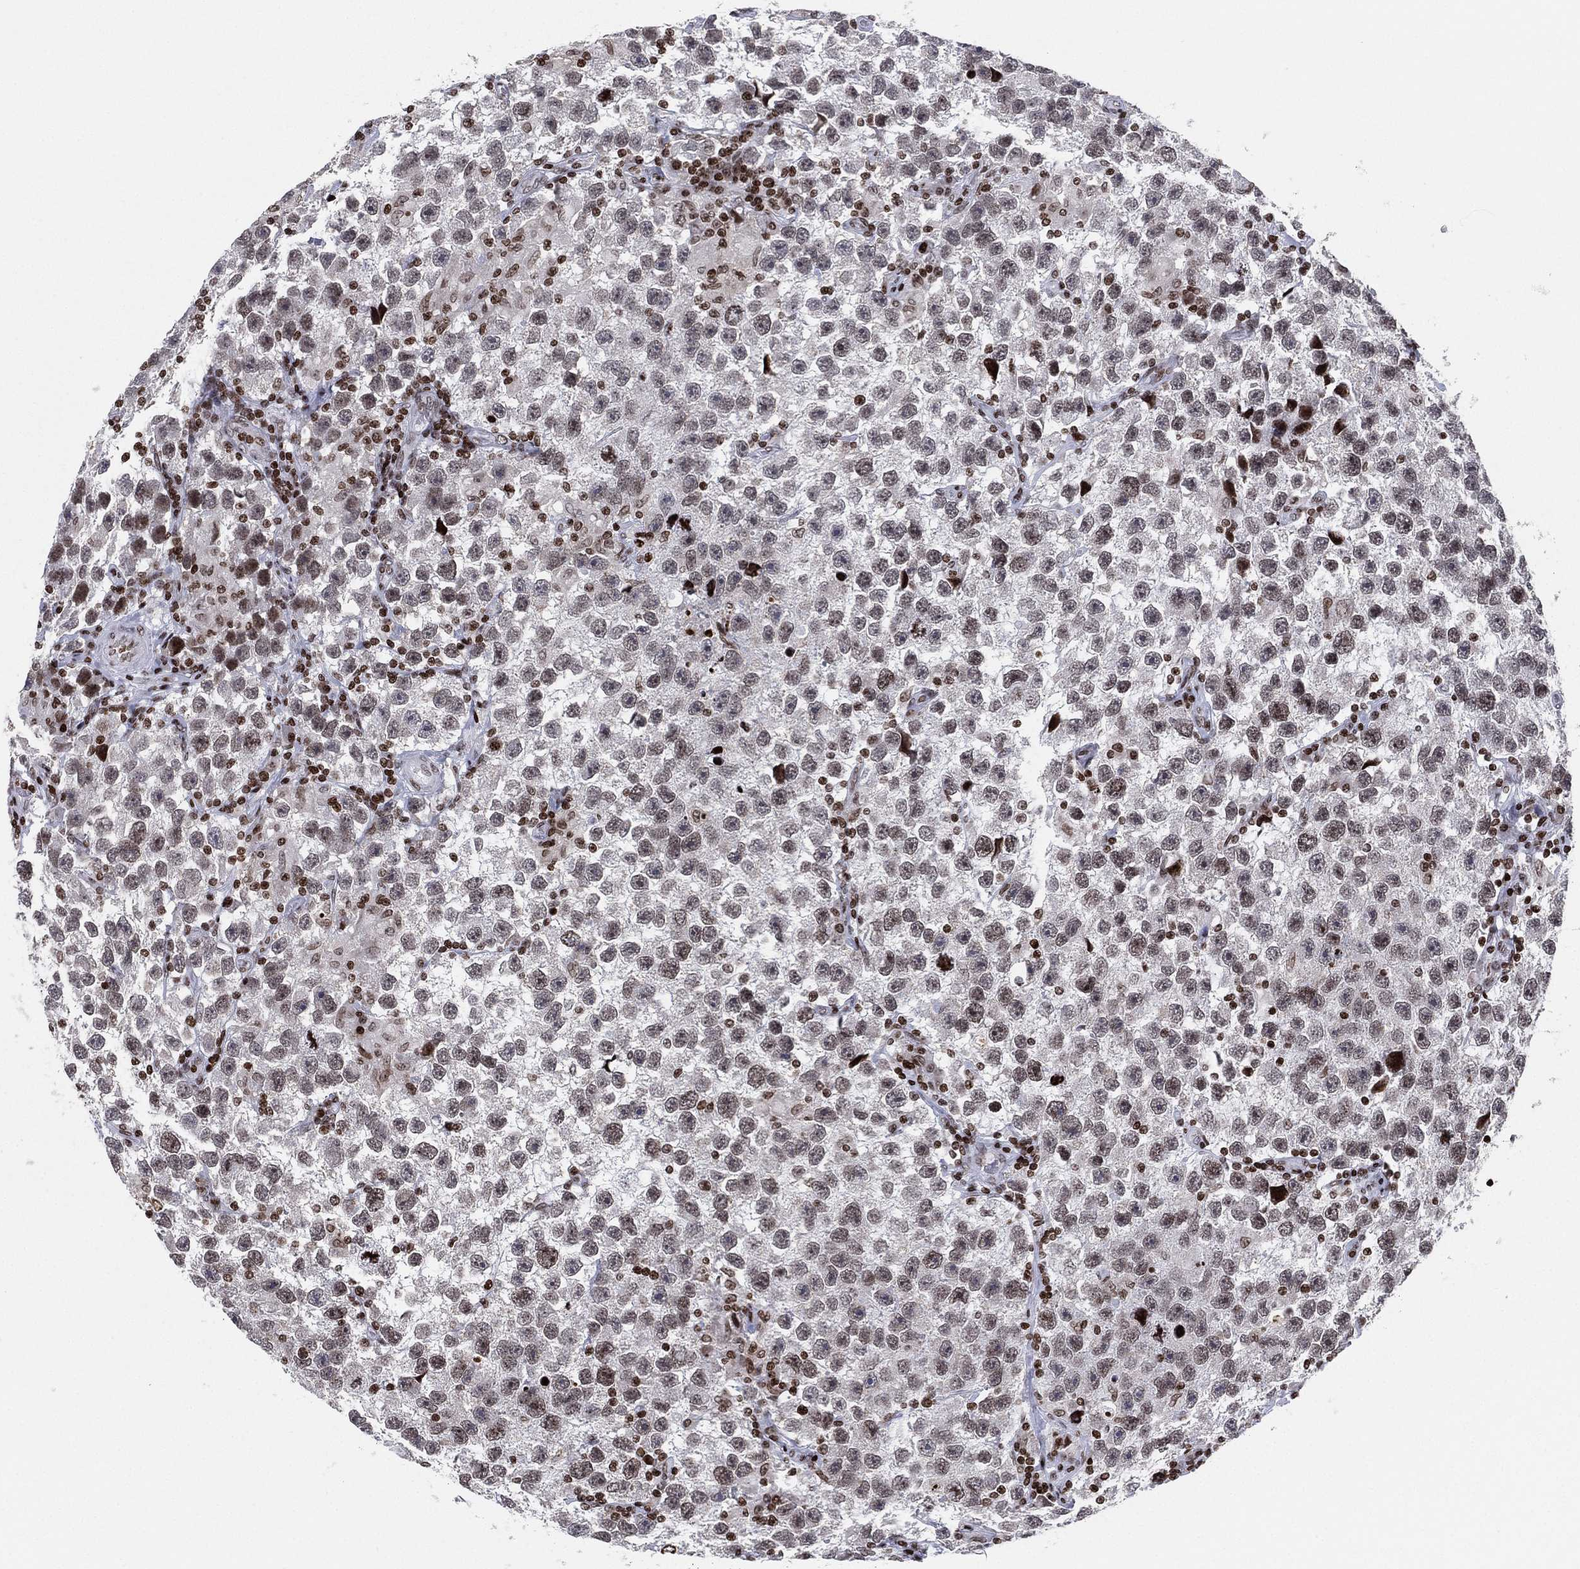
{"staining": {"intensity": "moderate", "quantity": "<25%", "location": "nuclear"}, "tissue": "testis cancer", "cell_type": "Tumor cells", "image_type": "cancer", "snomed": [{"axis": "morphology", "description": "Seminoma, NOS"}, {"axis": "topography", "description": "Testis"}], "caption": "The photomicrograph exhibits staining of testis seminoma, revealing moderate nuclear protein staining (brown color) within tumor cells.", "gene": "MFSD14A", "patient": {"sex": "male", "age": 26}}